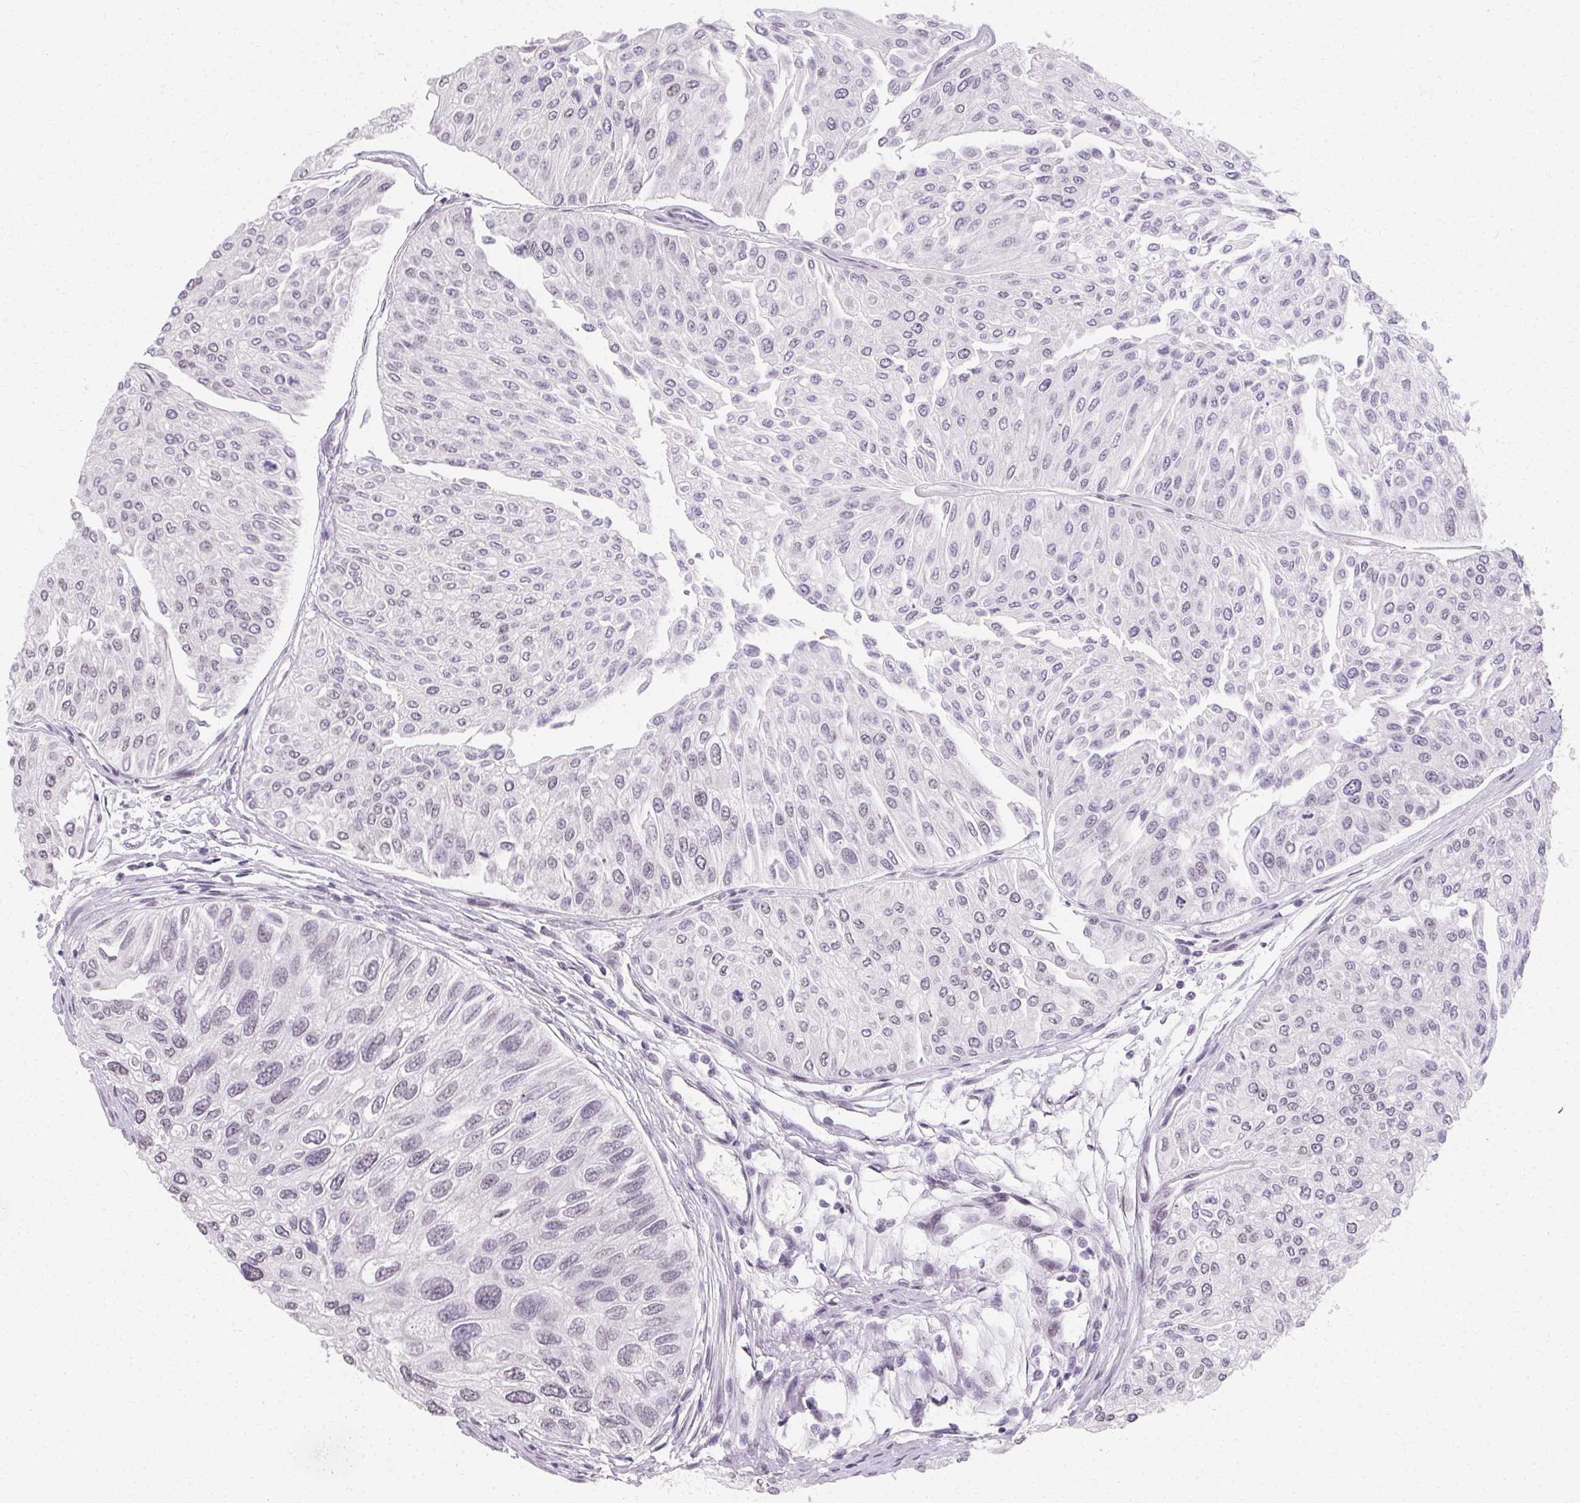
{"staining": {"intensity": "negative", "quantity": "none", "location": "none"}, "tissue": "urothelial cancer", "cell_type": "Tumor cells", "image_type": "cancer", "snomed": [{"axis": "morphology", "description": "Urothelial carcinoma, NOS"}, {"axis": "topography", "description": "Urinary bladder"}], "caption": "High magnification brightfield microscopy of transitional cell carcinoma stained with DAB (3,3'-diaminobenzidine) (brown) and counterstained with hematoxylin (blue): tumor cells show no significant staining.", "gene": "SYNPR", "patient": {"sex": "male", "age": 67}}